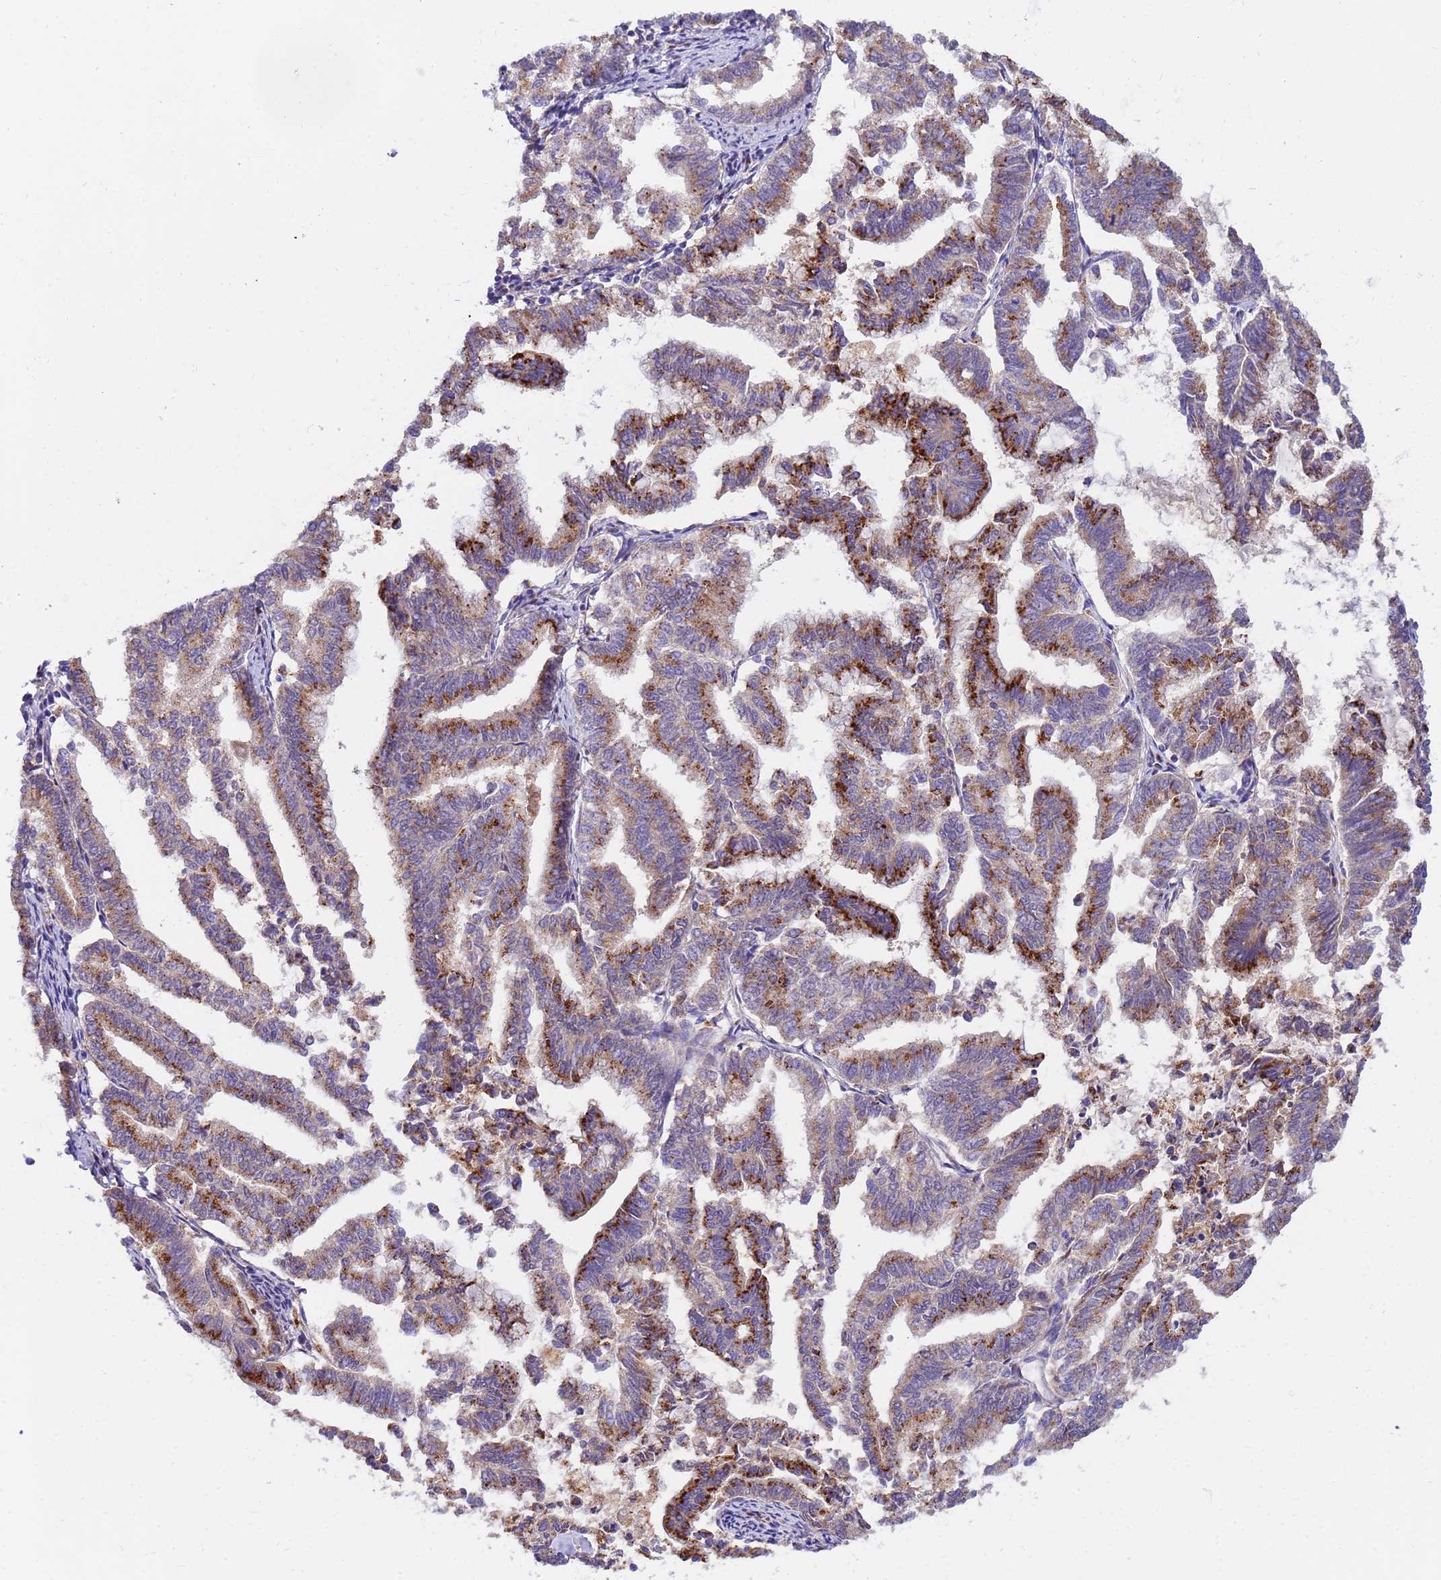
{"staining": {"intensity": "moderate", "quantity": ">75%", "location": "cytoplasmic/membranous"}, "tissue": "endometrial cancer", "cell_type": "Tumor cells", "image_type": "cancer", "snomed": [{"axis": "morphology", "description": "Adenocarcinoma, NOS"}, {"axis": "topography", "description": "Endometrium"}], "caption": "Protein positivity by immunohistochemistry (IHC) shows moderate cytoplasmic/membranous staining in about >75% of tumor cells in endometrial cancer (adenocarcinoma).", "gene": "HPS3", "patient": {"sex": "female", "age": 79}}